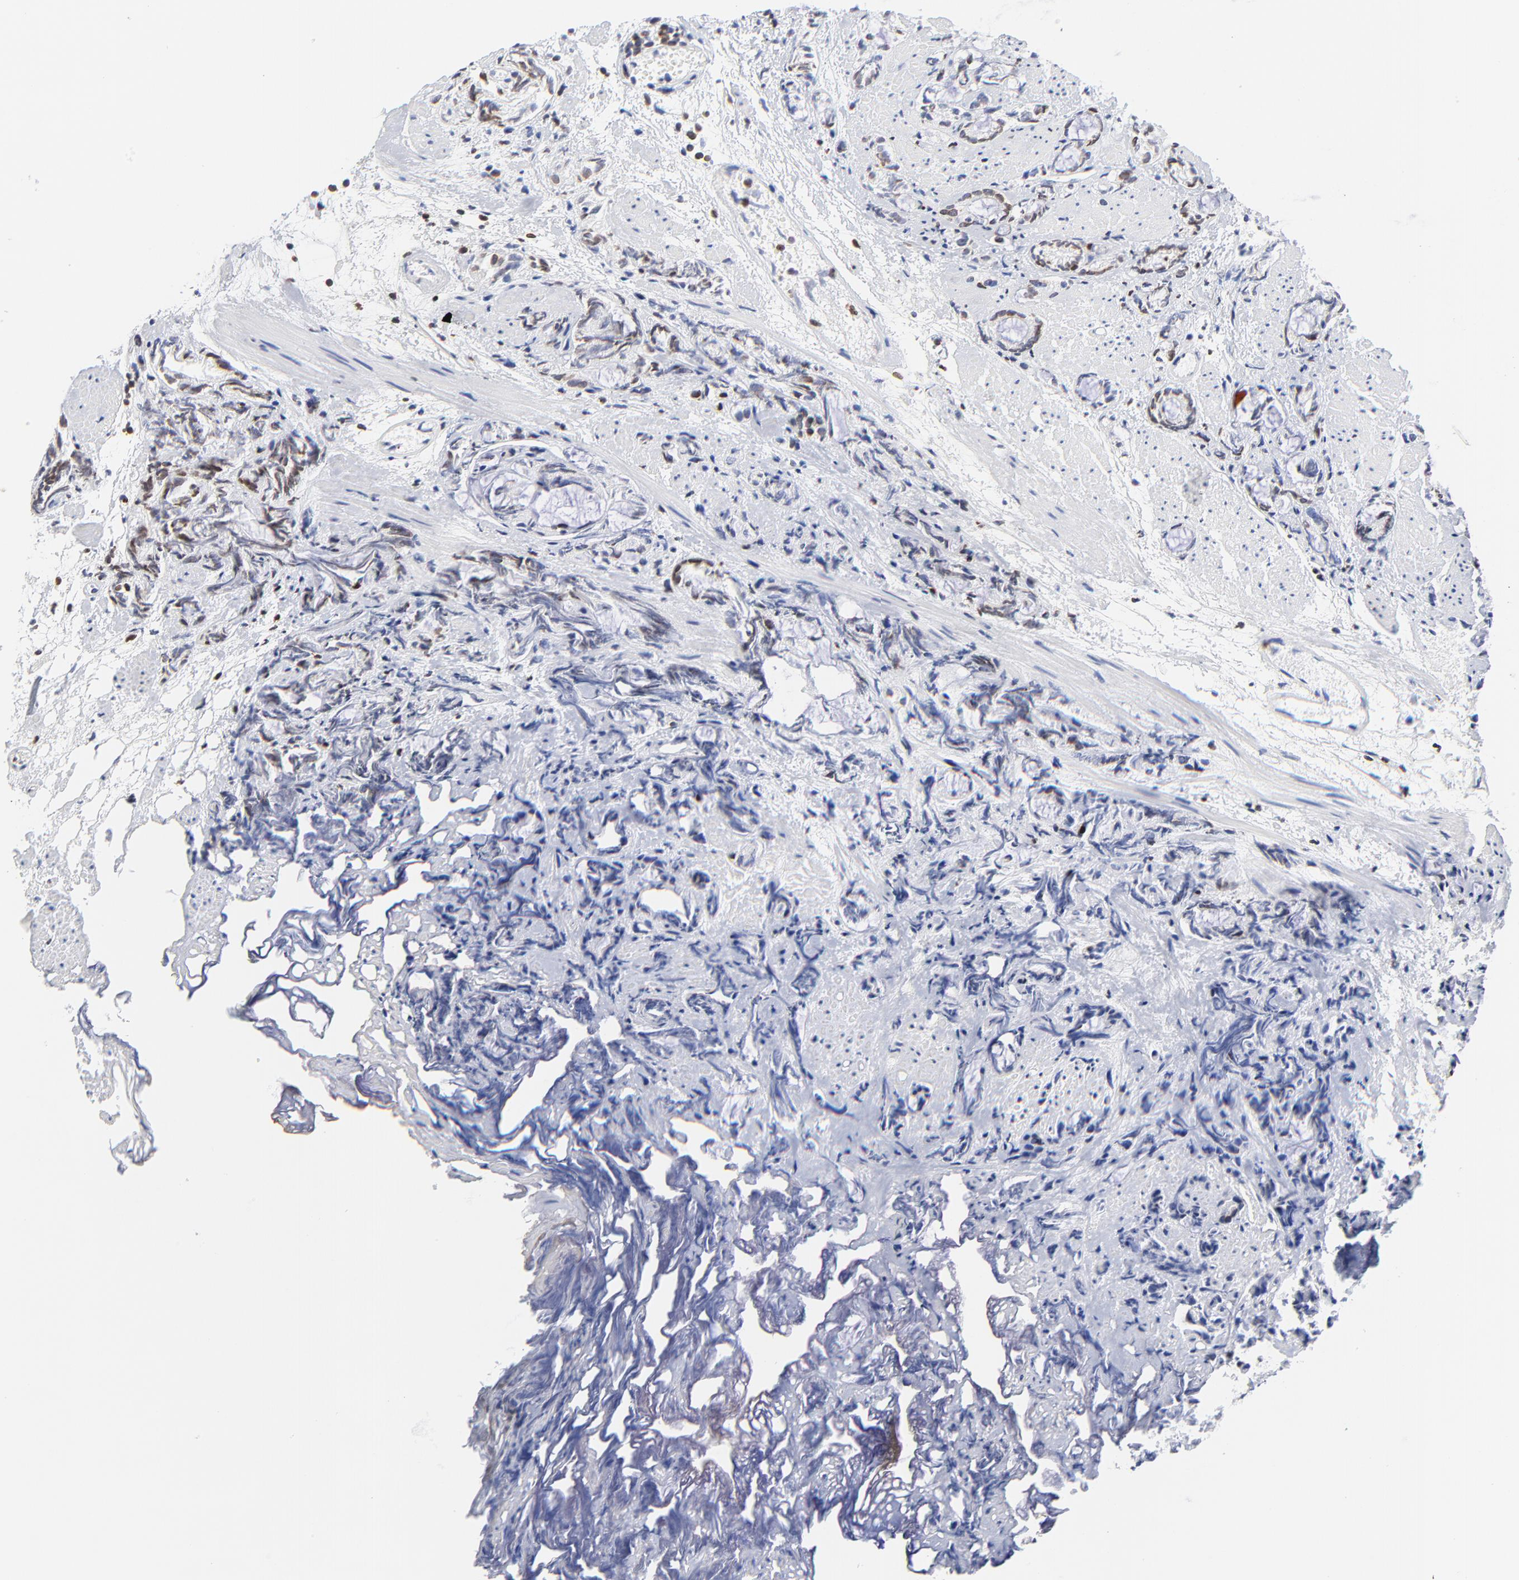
{"staining": {"intensity": "moderate", "quantity": "<25%", "location": "cytoplasmic/membranous,nuclear"}, "tissue": "prostate cancer", "cell_type": "Tumor cells", "image_type": "cancer", "snomed": [{"axis": "morphology", "description": "Adenocarcinoma, High grade"}, {"axis": "topography", "description": "Prostate"}], "caption": "The image reveals staining of high-grade adenocarcinoma (prostate), revealing moderate cytoplasmic/membranous and nuclear protein expression (brown color) within tumor cells.", "gene": "THAP7", "patient": {"sex": "male", "age": 85}}